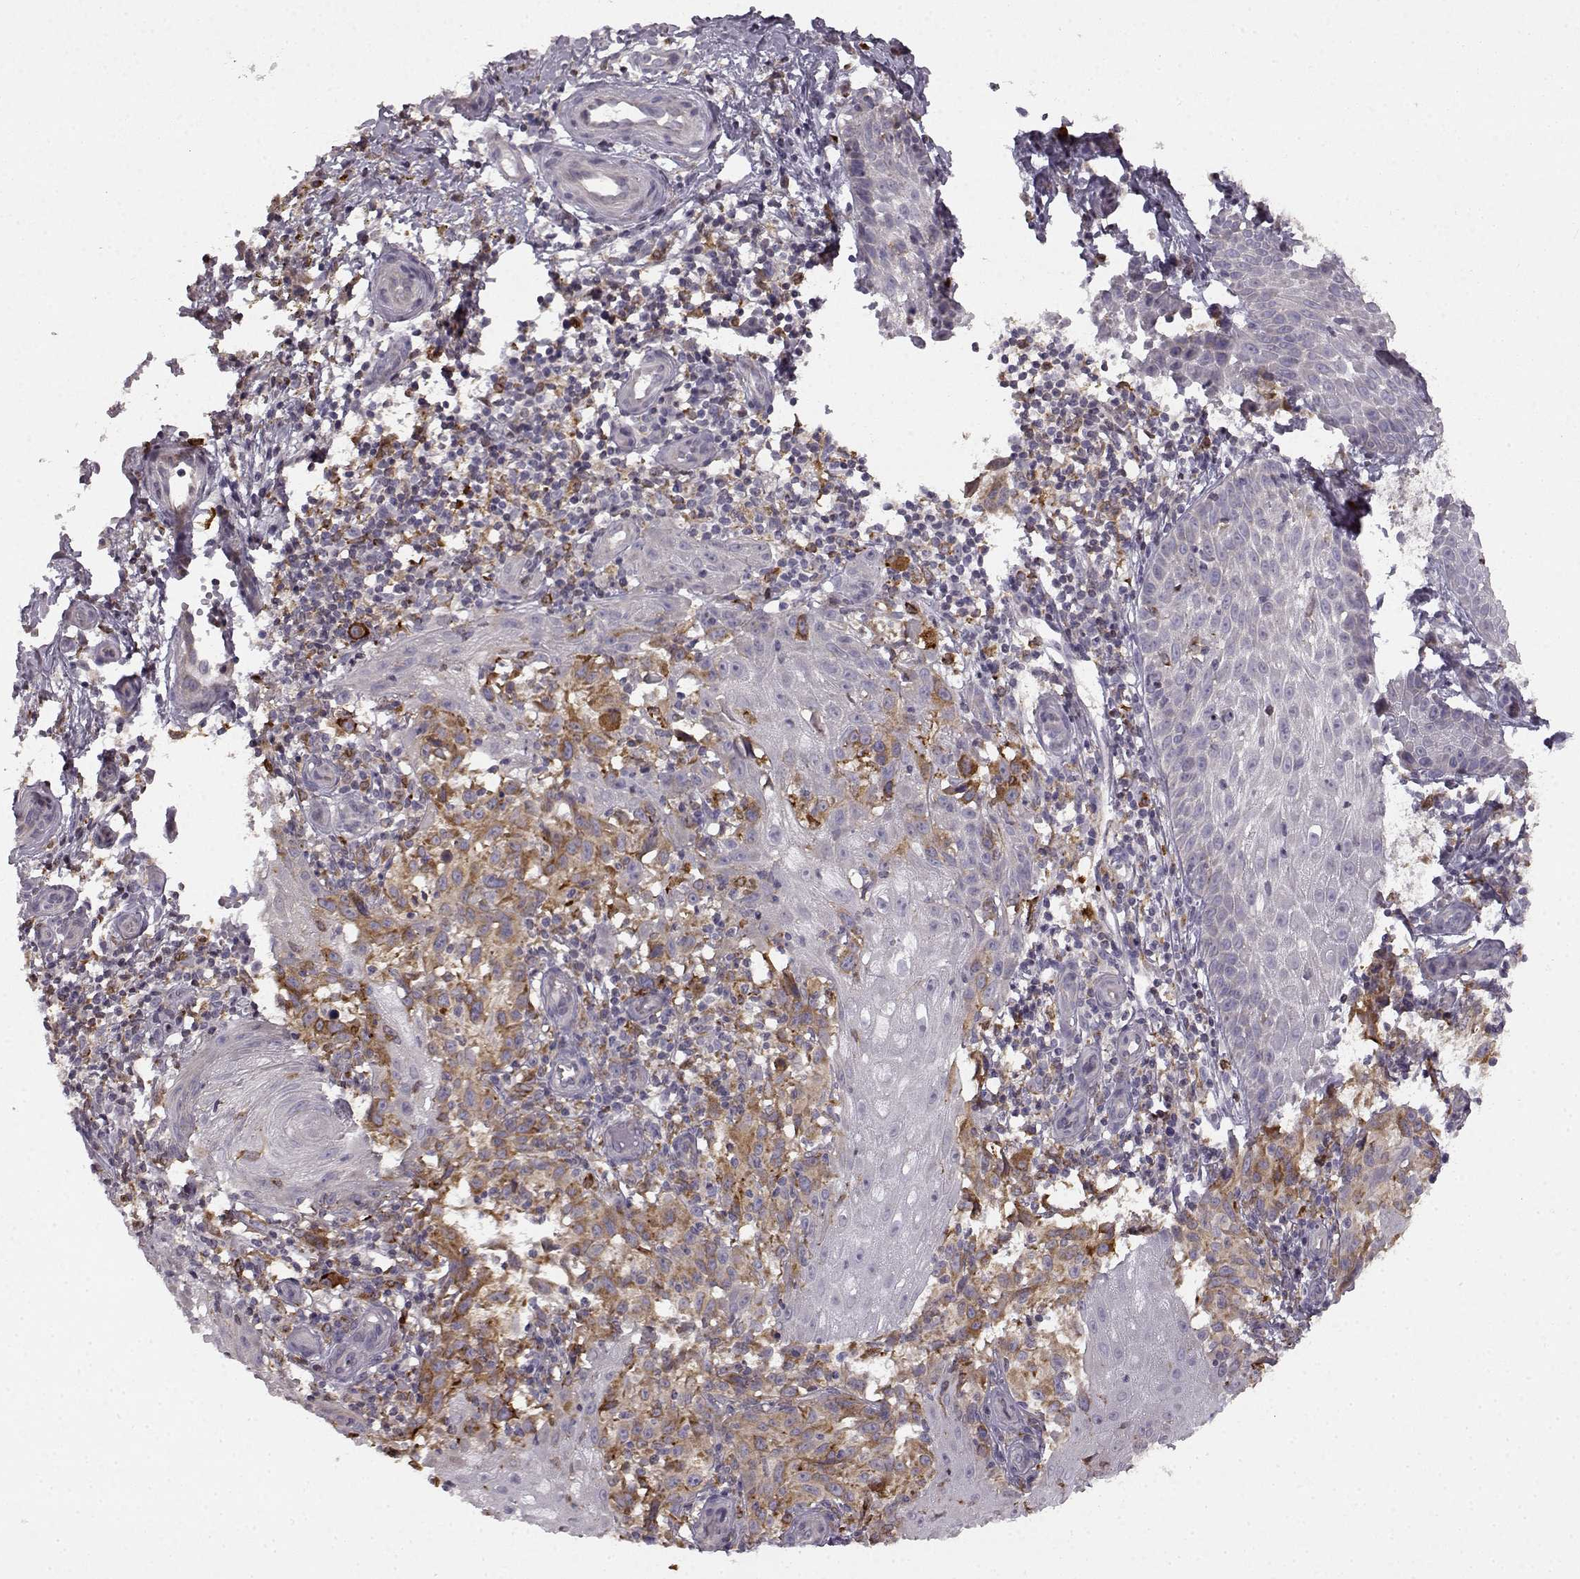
{"staining": {"intensity": "weak", "quantity": ">75%", "location": "cytoplasmic/membranous"}, "tissue": "melanoma", "cell_type": "Tumor cells", "image_type": "cancer", "snomed": [{"axis": "morphology", "description": "Malignant melanoma, NOS"}, {"axis": "topography", "description": "Skin"}], "caption": "High-power microscopy captured an IHC micrograph of malignant melanoma, revealing weak cytoplasmic/membranous staining in about >75% of tumor cells.", "gene": "SPAG17", "patient": {"sex": "female", "age": 53}}